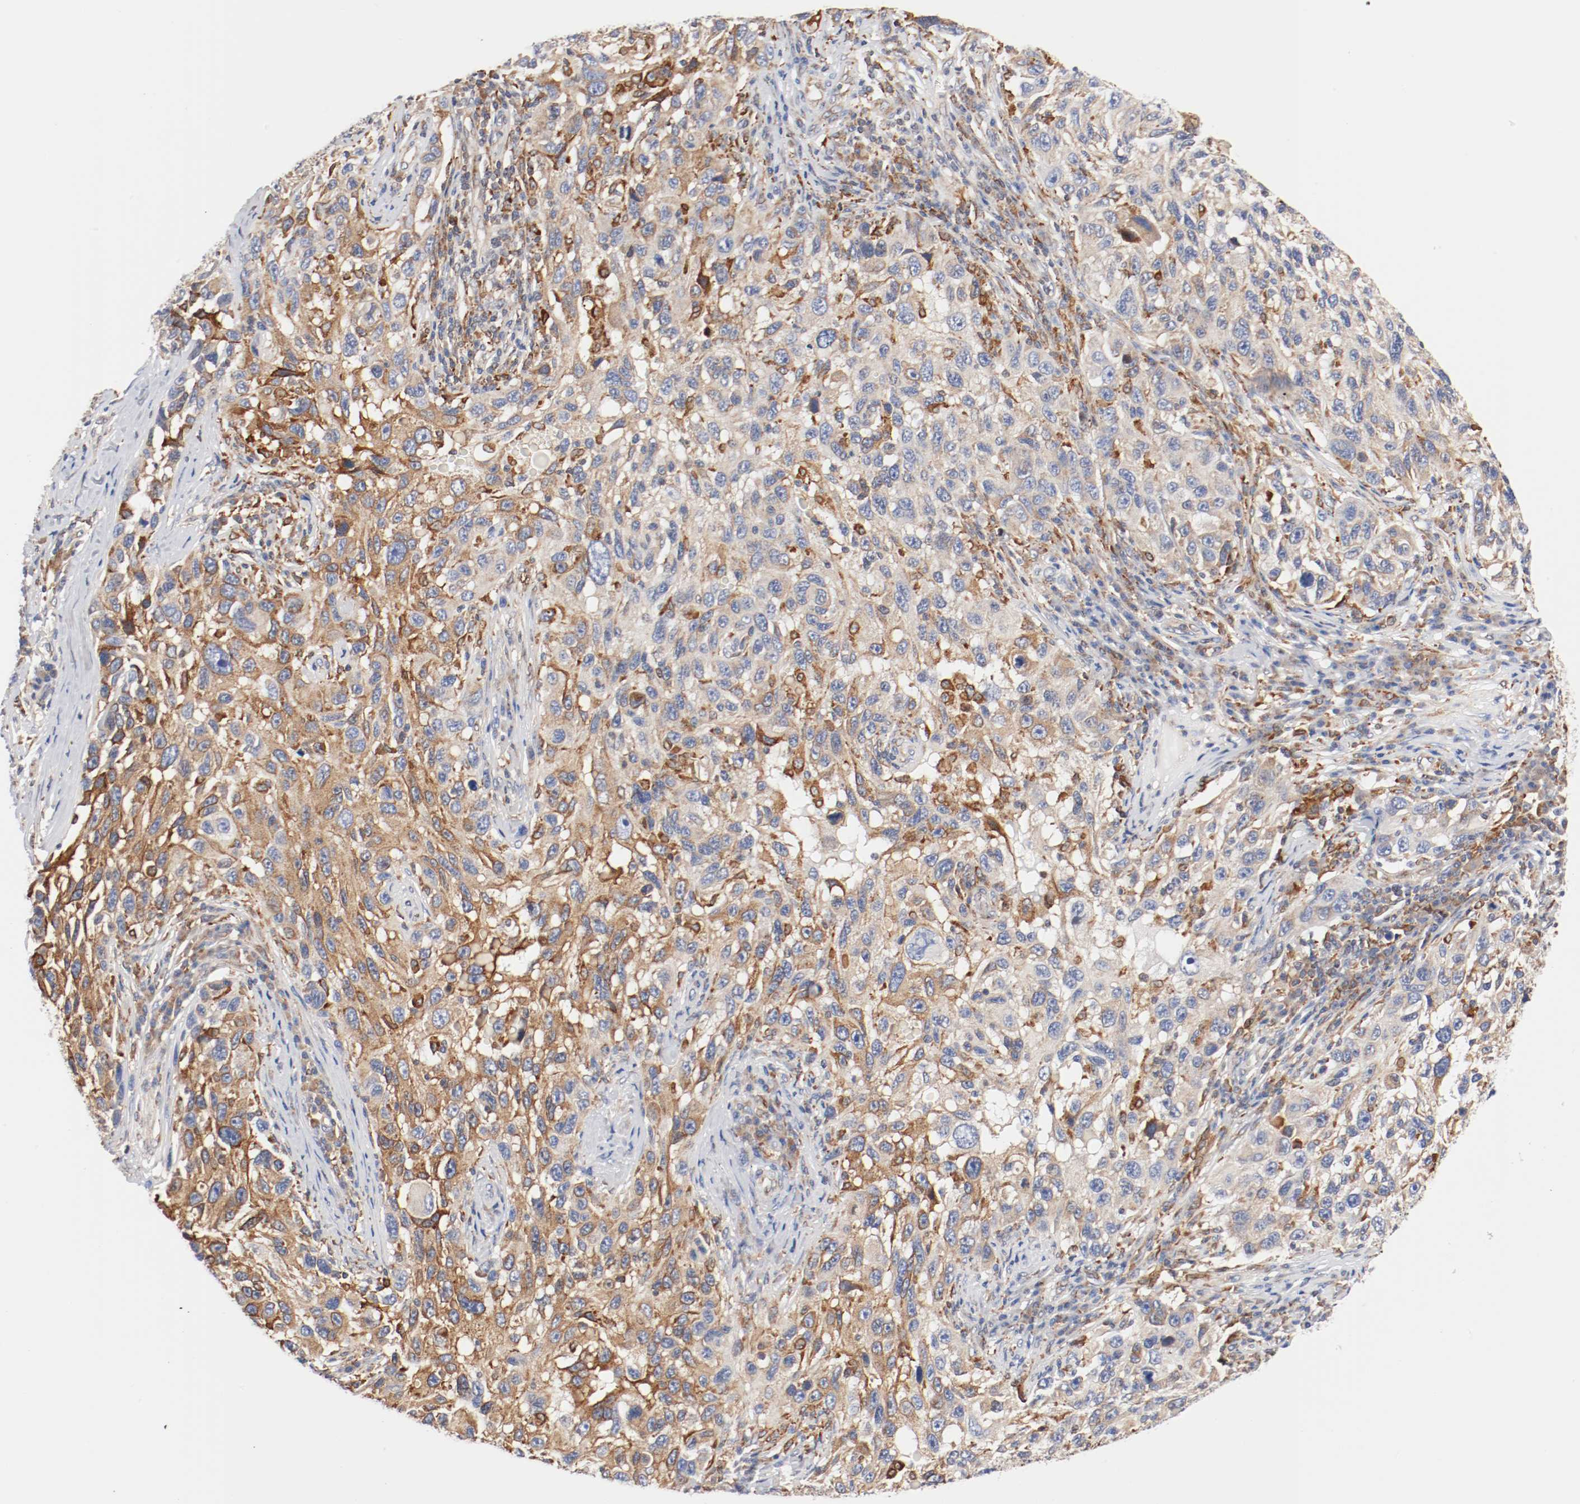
{"staining": {"intensity": "moderate", "quantity": ">75%", "location": "cytoplasmic/membranous"}, "tissue": "melanoma", "cell_type": "Tumor cells", "image_type": "cancer", "snomed": [{"axis": "morphology", "description": "Malignant melanoma, NOS"}, {"axis": "topography", "description": "Skin"}], "caption": "Protein staining by IHC displays moderate cytoplasmic/membranous staining in approximately >75% of tumor cells in malignant melanoma. (Brightfield microscopy of DAB IHC at high magnification).", "gene": "PDPK1", "patient": {"sex": "male", "age": 53}}